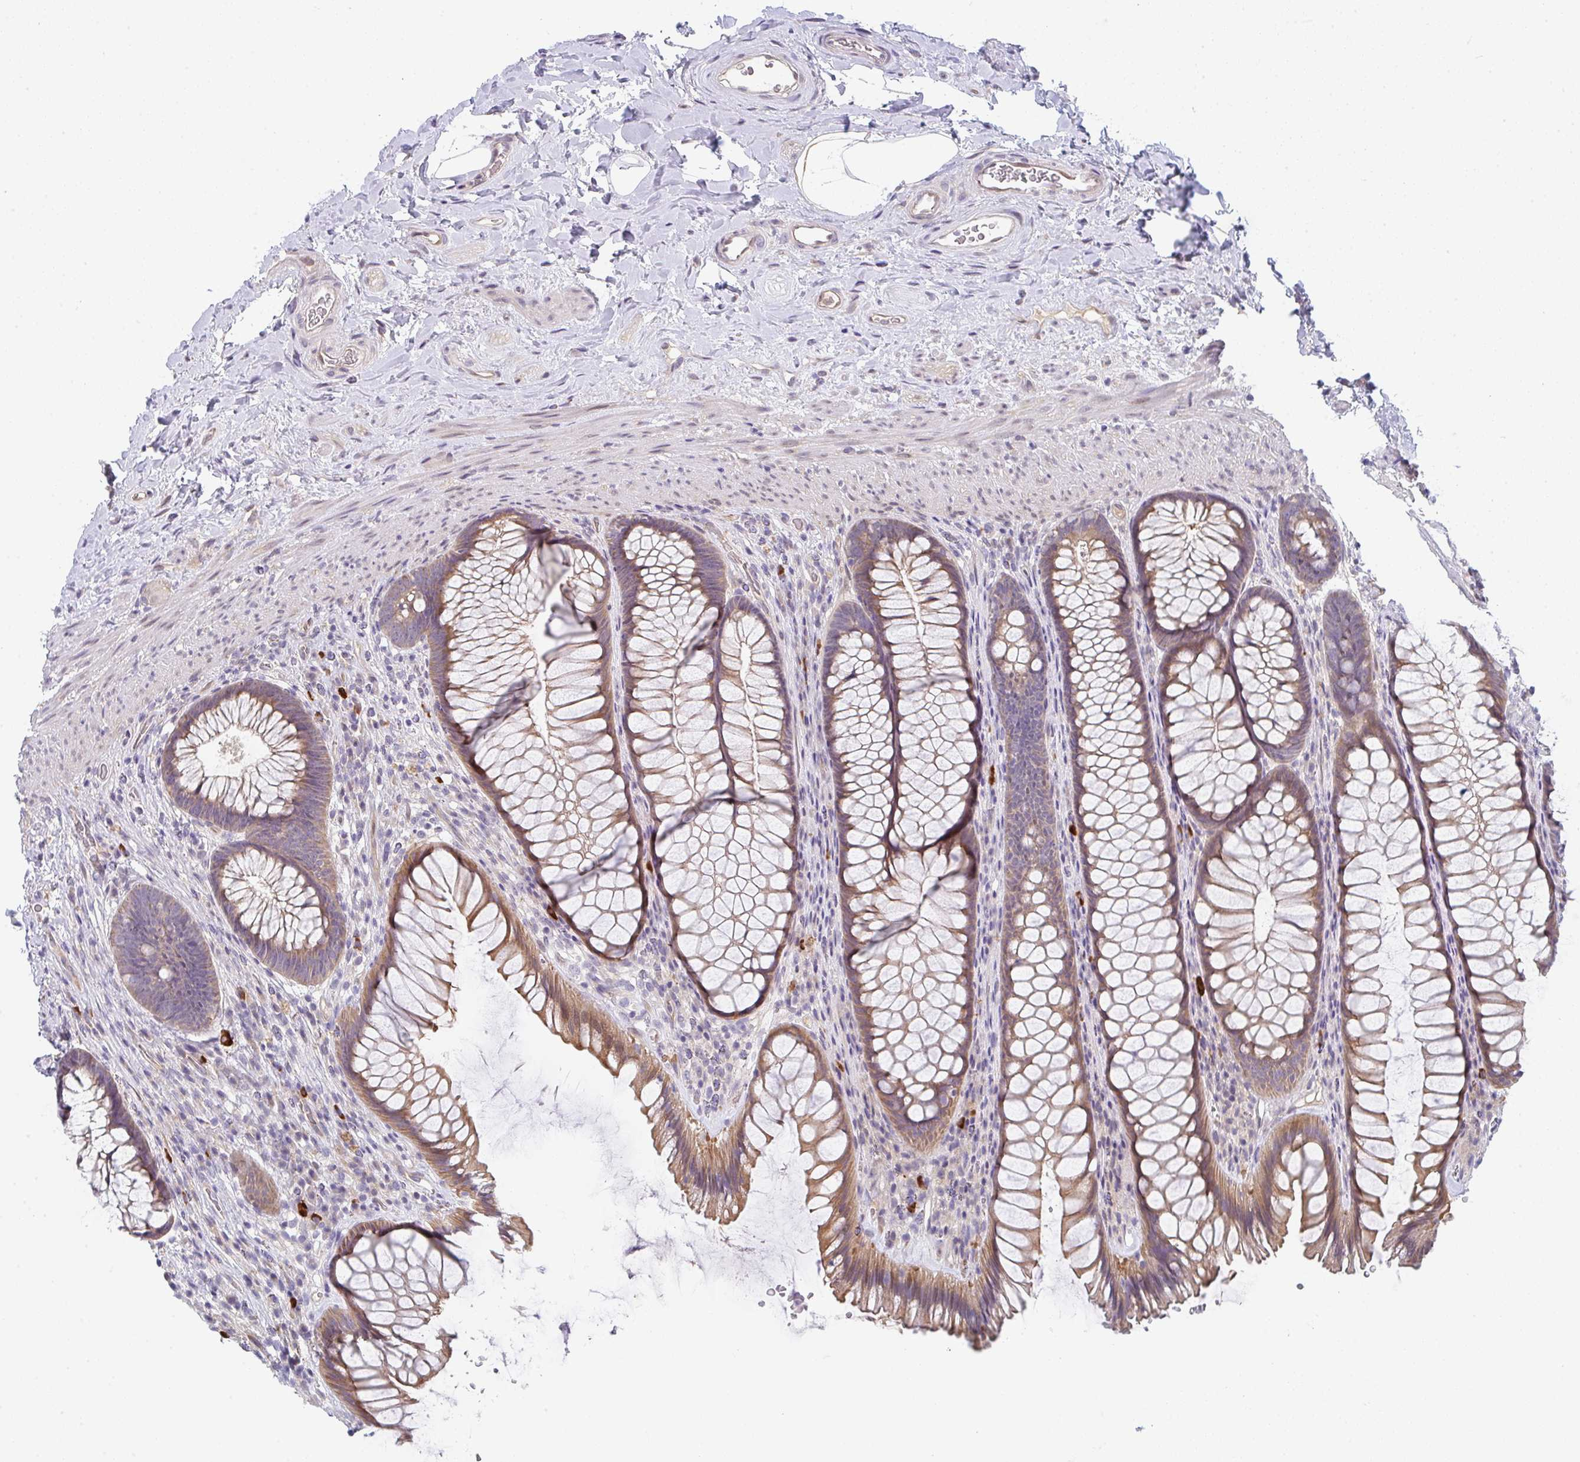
{"staining": {"intensity": "moderate", "quantity": ">75%", "location": "cytoplasmic/membranous"}, "tissue": "rectum", "cell_type": "Glandular cells", "image_type": "normal", "snomed": [{"axis": "morphology", "description": "Normal tissue, NOS"}, {"axis": "topography", "description": "Rectum"}], "caption": "Immunohistochemistry (DAB (3,3'-diaminobenzidine)) staining of normal human rectum reveals moderate cytoplasmic/membranous protein positivity in about >75% of glandular cells. The staining is performed using DAB brown chromogen to label protein expression. The nuclei are counter-stained blue using hematoxylin.", "gene": "TNFRSF10A", "patient": {"sex": "male", "age": 53}}